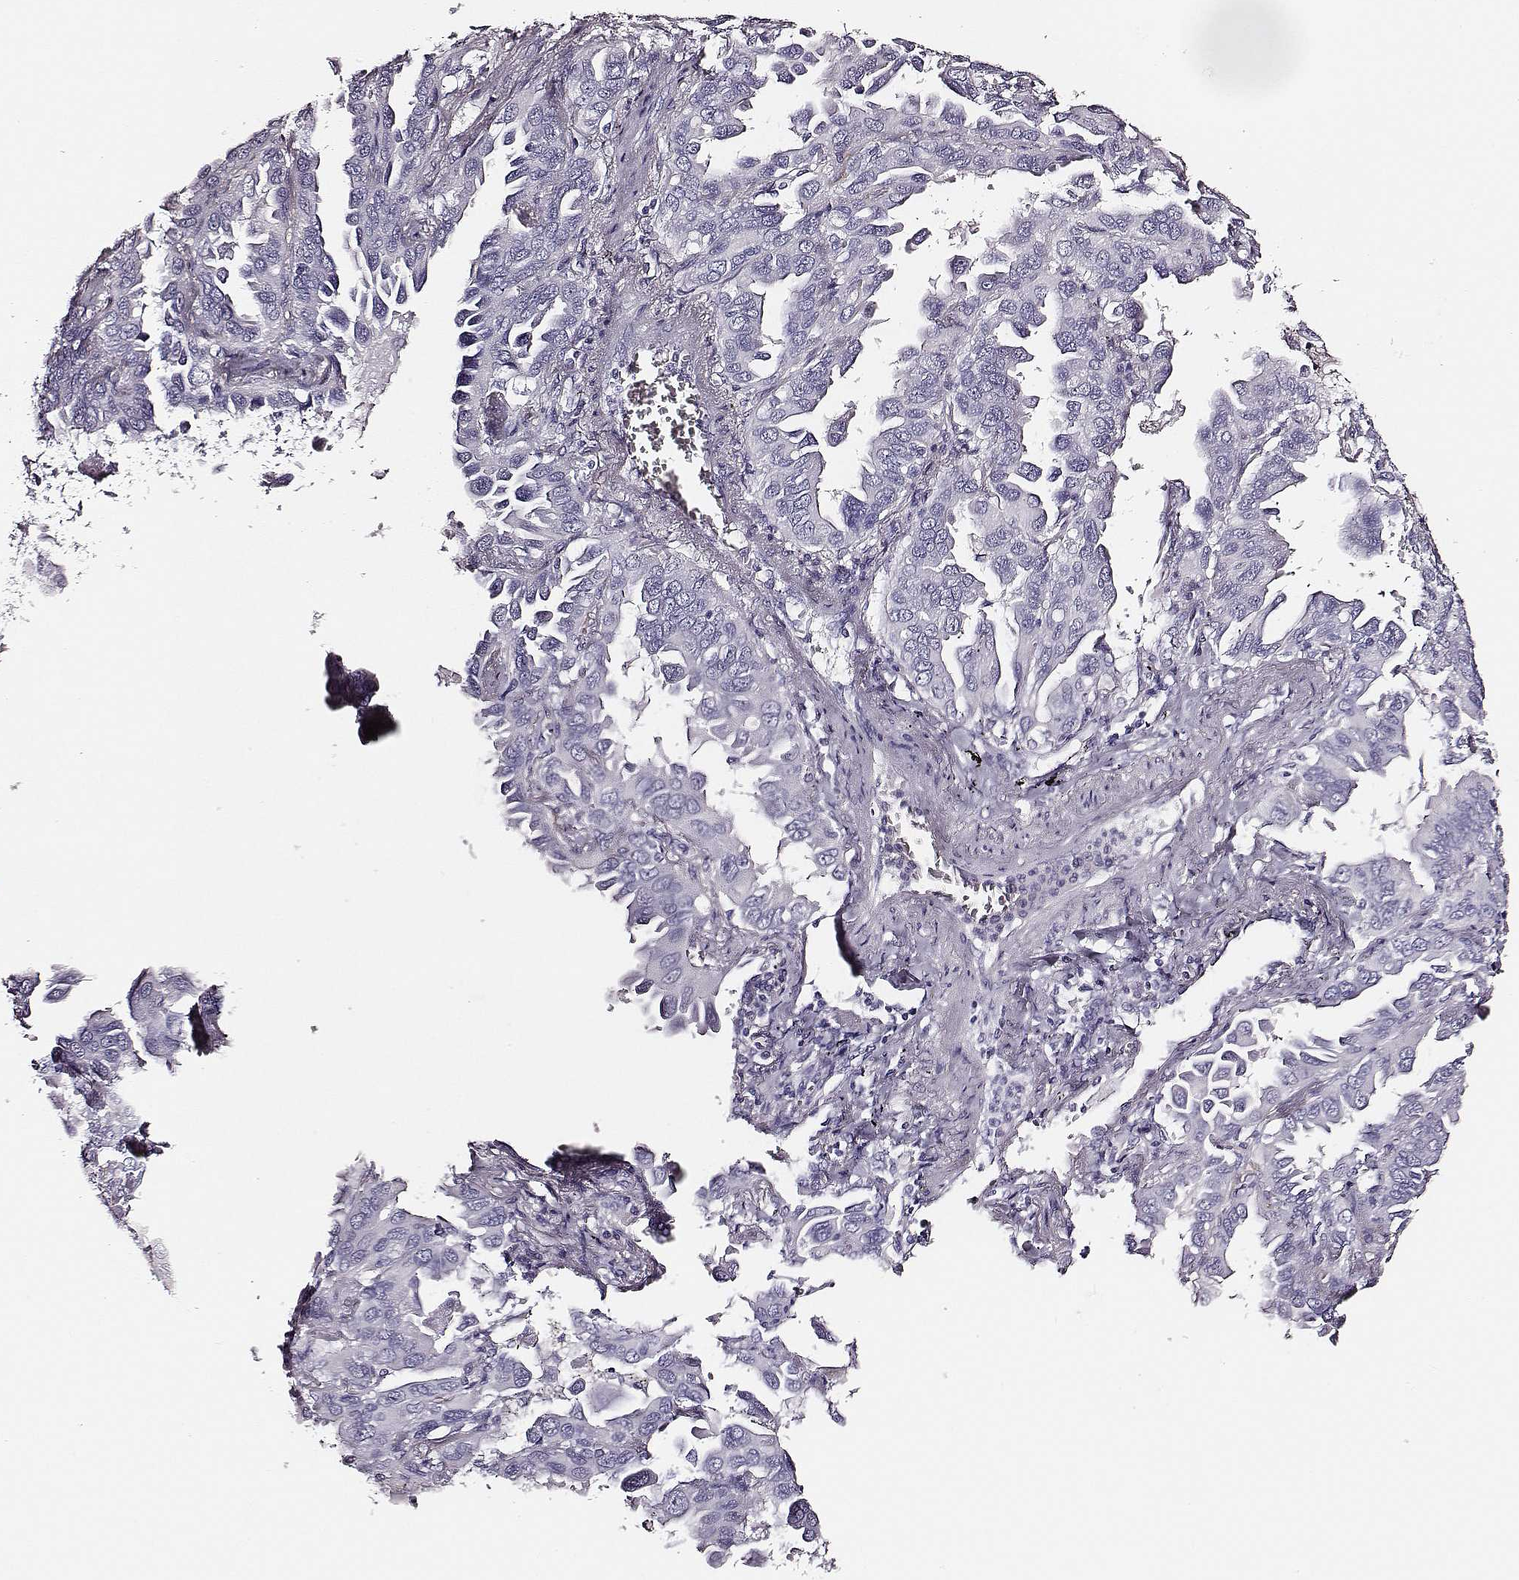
{"staining": {"intensity": "negative", "quantity": "none", "location": "none"}, "tissue": "lung cancer", "cell_type": "Tumor cells", "image_type": "cancer", "snomed": [{"axis": "morphology", "description": "Adenocarcinoma, NOS"}, {"axis": "topography", "description": "Lung"}], "caption": "IHC of lung cancer (adenocarcinoma) displays no staining in tumor cells.", "gene": "DPEP1", "patient": {"sex": "male", "age": 64}}